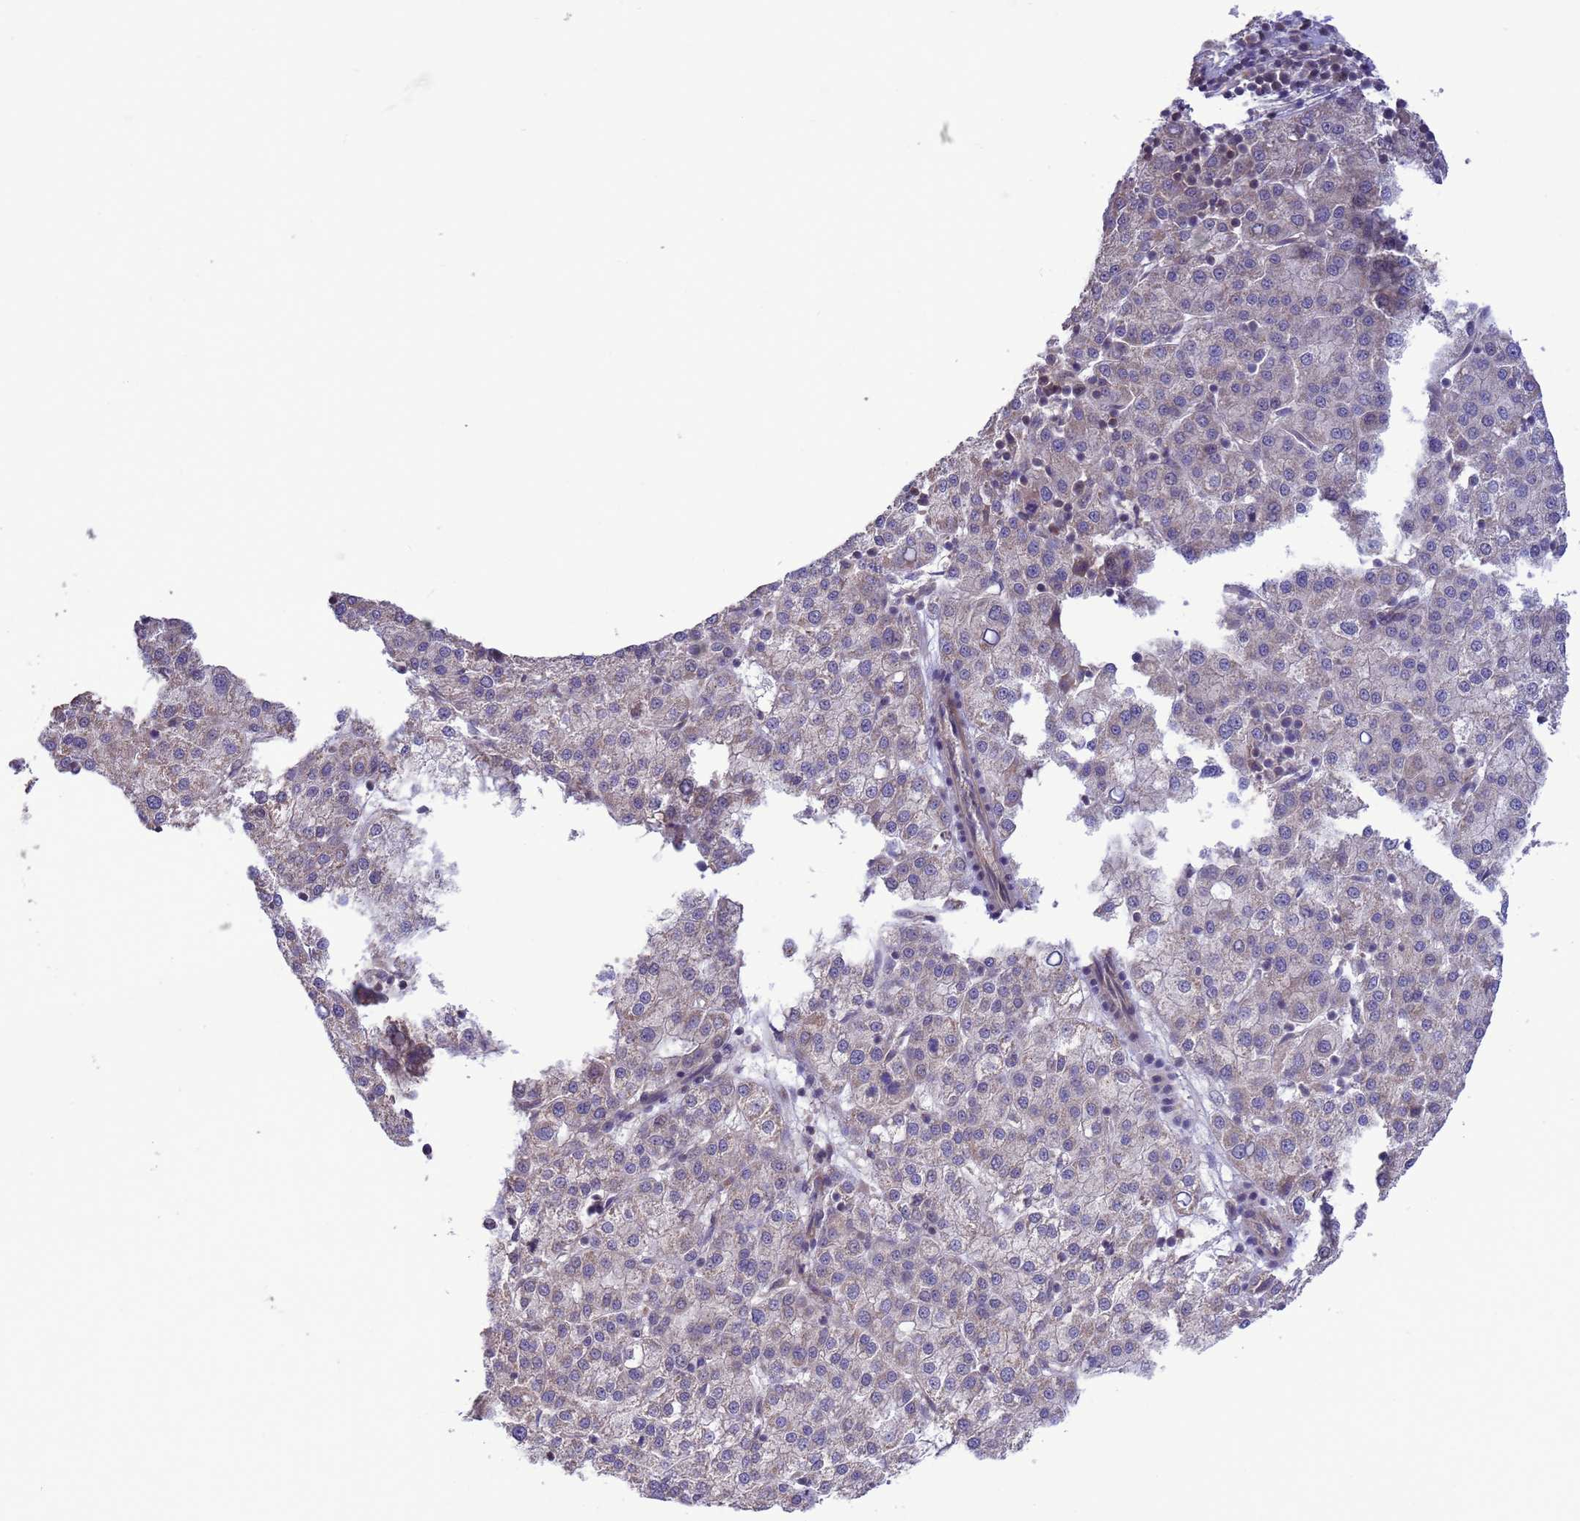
{"staining": {"intensity": "negative", "quantity": "none", "location": "none"}, "tissue": "liver cancer", "cell_type": "Tumor cells", "image_type": "cancer", "snomed": [{"axis": "morphology", "description": "Carcinoma, Hepatocellular, NOS"}, {"axis": "topography", "description": "Liver"}], "caption": "Liver cancer (hepatocellular carcinoma) stained for a protein using IHC reveals no staining tumor cells.", "gene": "GJA10", "patient": {"sex": "female", "age": 58}}